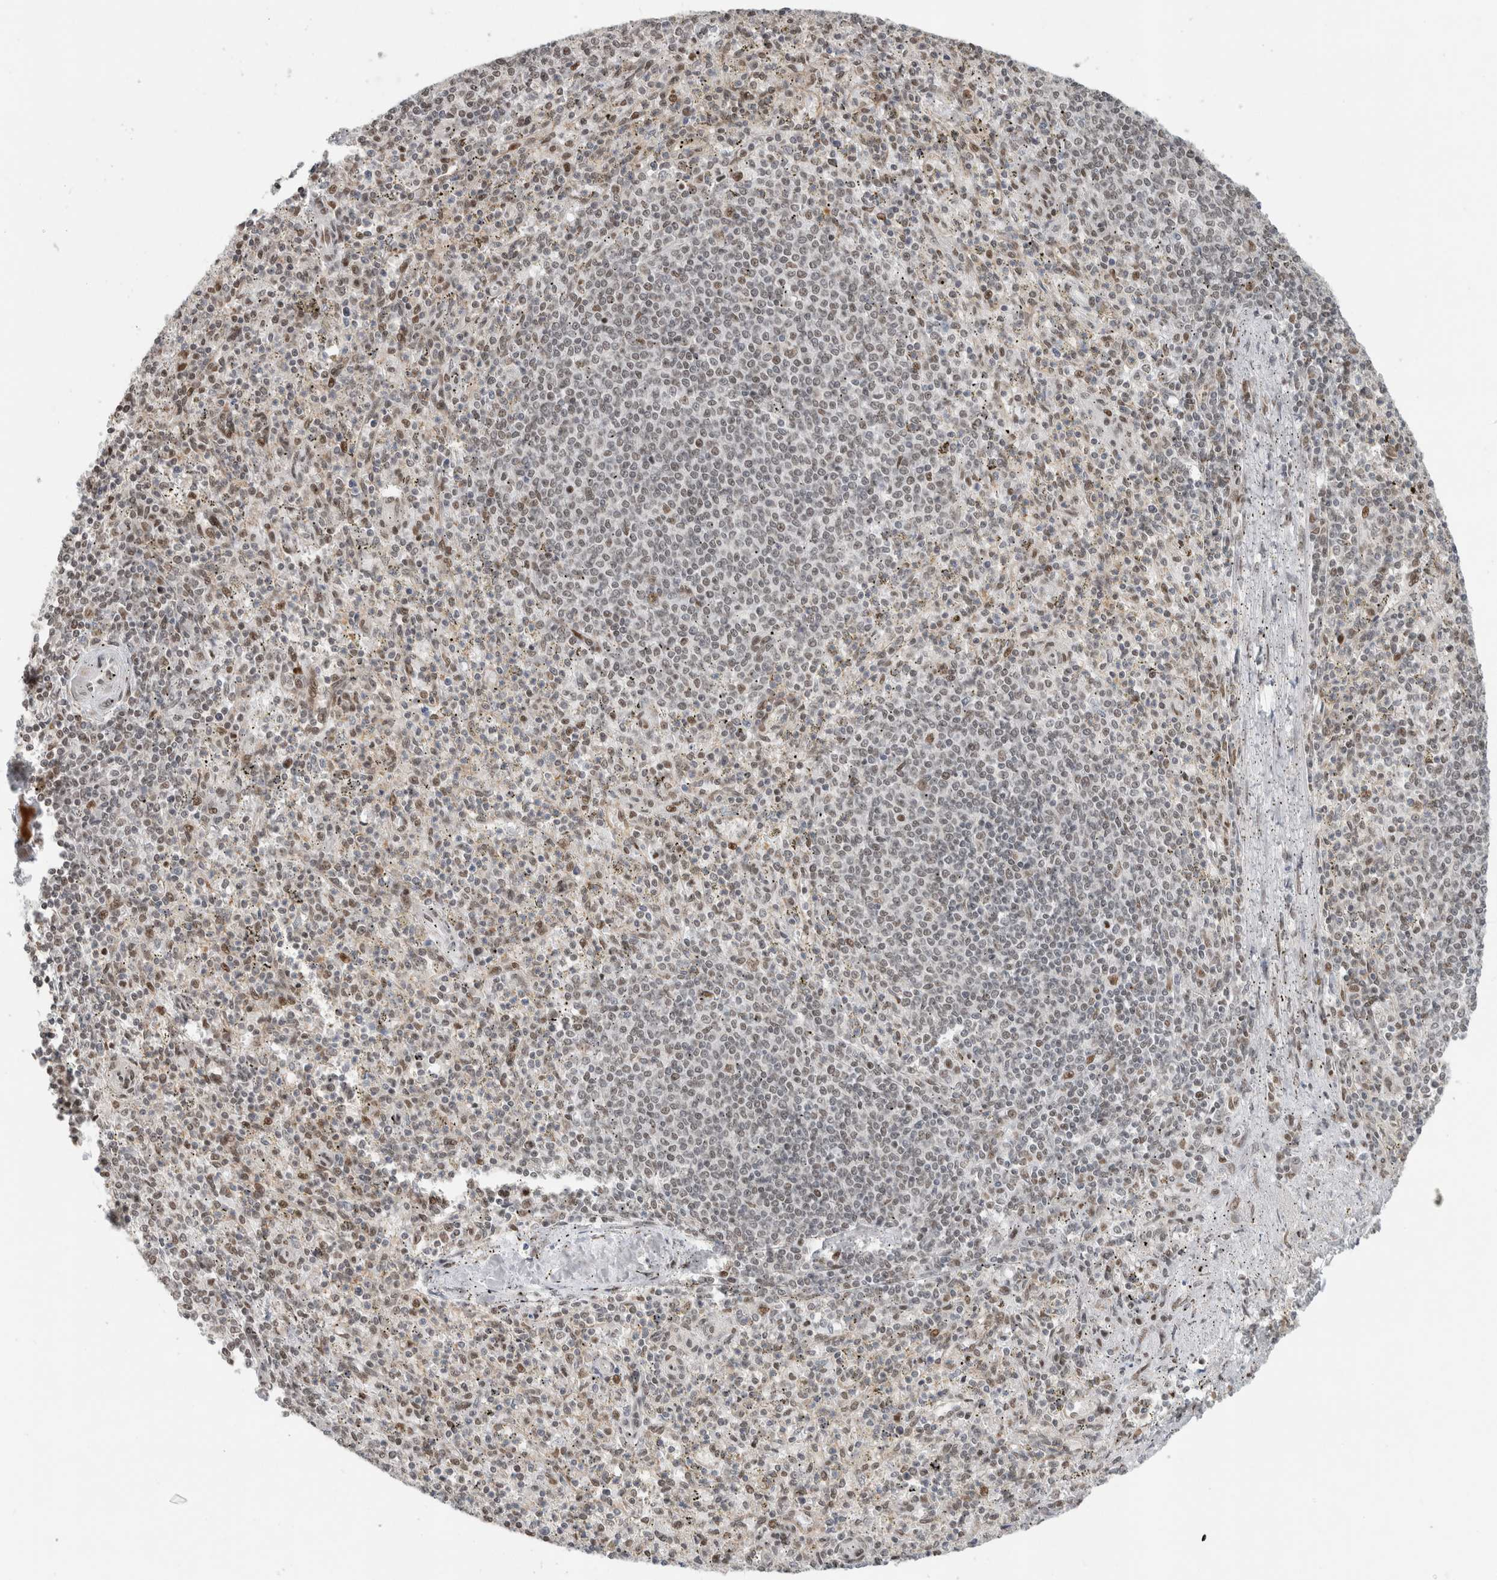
{"staining": {"intensity": "weak", "quantity": "25%-75%", "location": "nuclear"}, "tissue": "spleen", "cell_type": "Cells in red pulp", "image_type": "normal", "snomed": [{"axis": "morphology", "description": "Normal tissue, NOS"}, {"axis": "topography", "description": "Spleen"}], "caption": "Weak nuclear staining is present in approximately 25%-75% of cells in red pulp in unremarkable spleen.", "gene": "HNRNPR", "patient": {"sex": "male", "age": 72}}